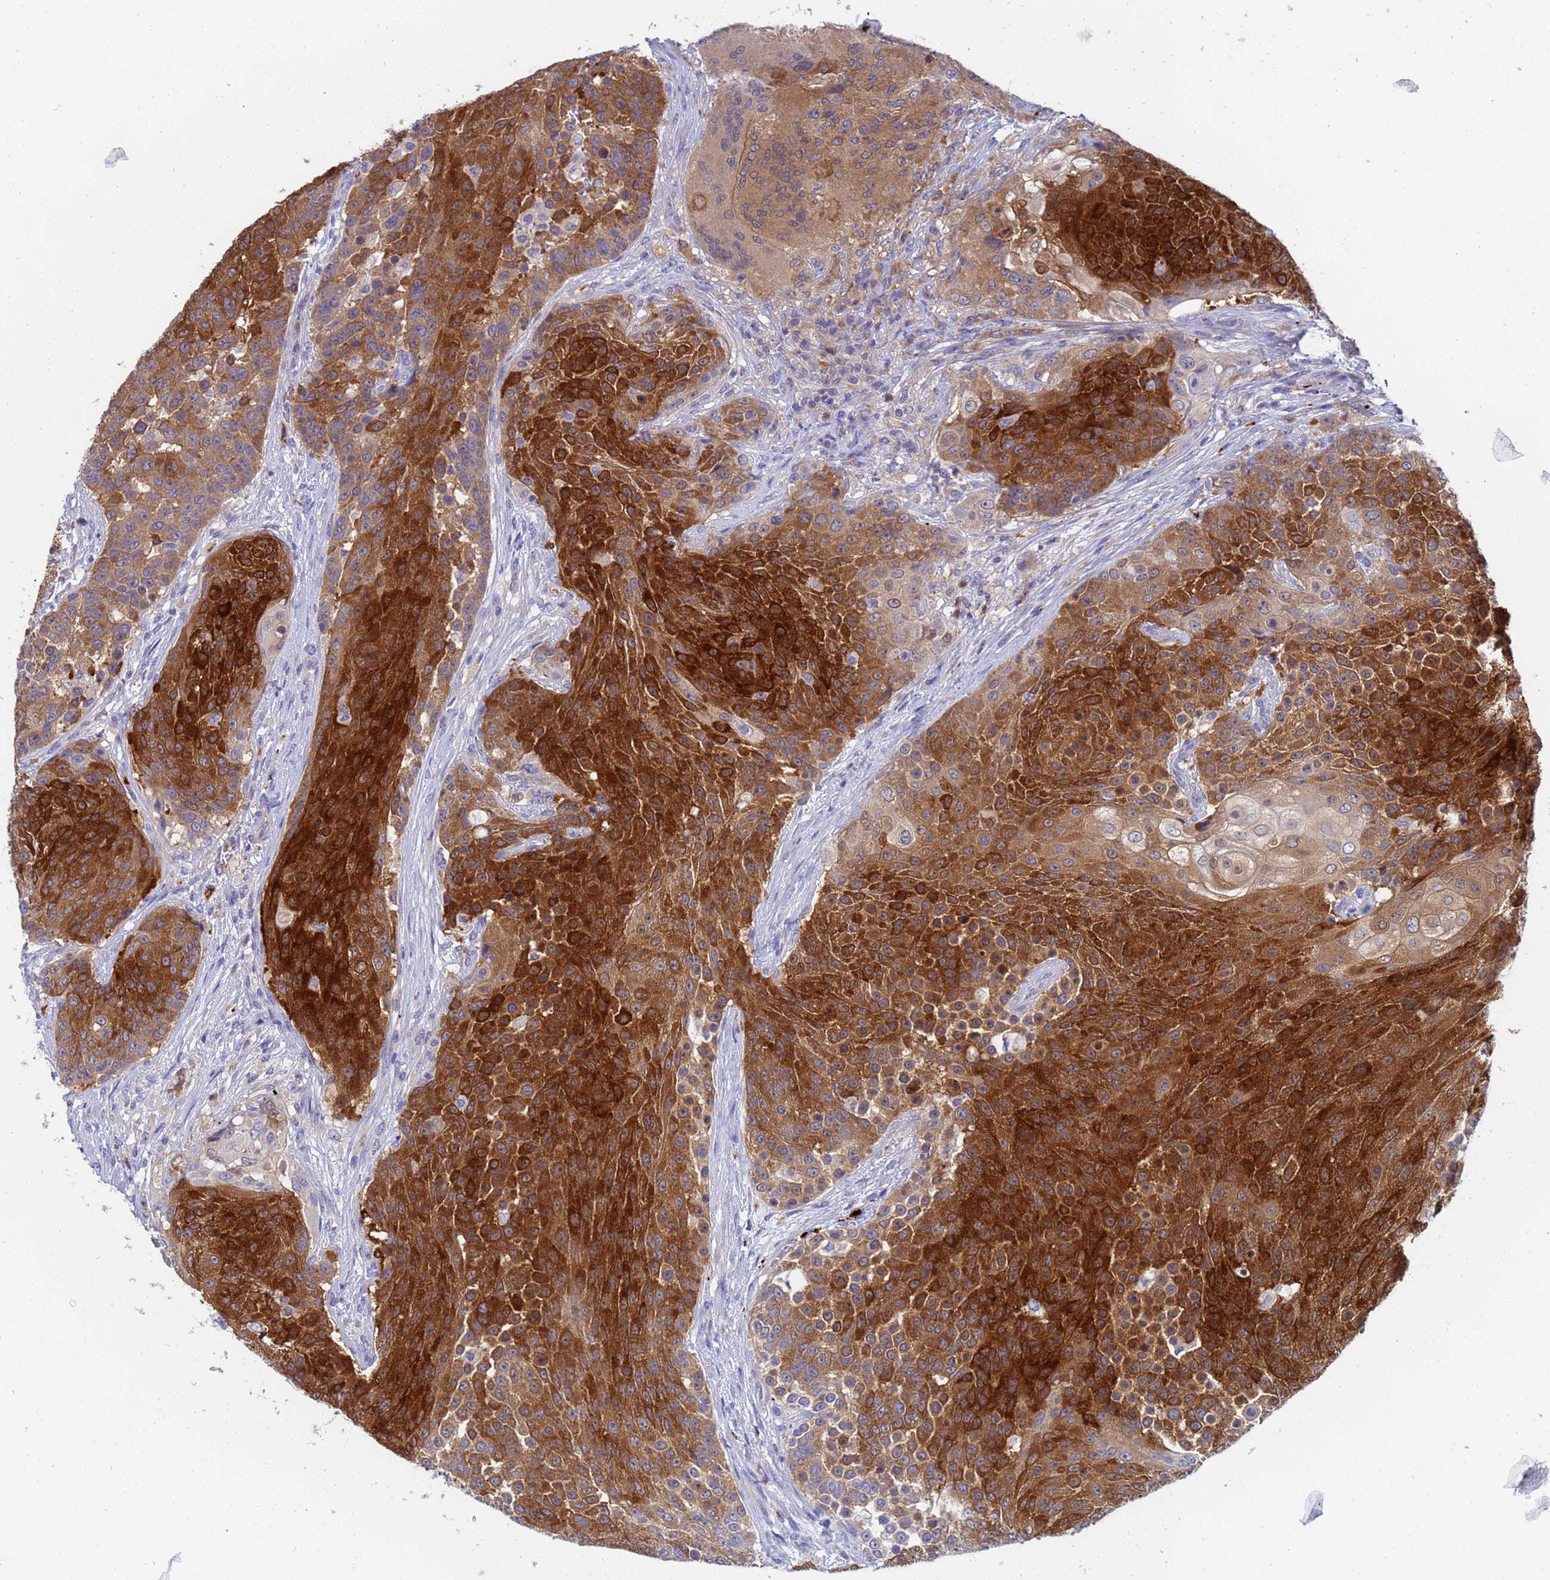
{"staining": {"intensity": "strong", "quantity": ">75%", "location": "cytoplasmic/membranous"}, "tissue": "urothelial cancer", "cell_type": "Tumor cells", "image_type": "cancer", "snomed": [{"axis": "morphology", "description": "Urothelial carcinoma, High grade"}, {"axis": "topography", "description": "Urinary bladder"}], "caption": "High-magnification brightfield microscopy of urothelial cancer stained with DAB (3,3'-diaminobenzidine) (brown) and counterstained with hematoxylin (blue). tumor cells exhibit strong cytoplasmic/membranous expression is seen in approximately>75% of cells.", "gene": "TTLL11", "patient": {"sex": "female", "age": 63}}